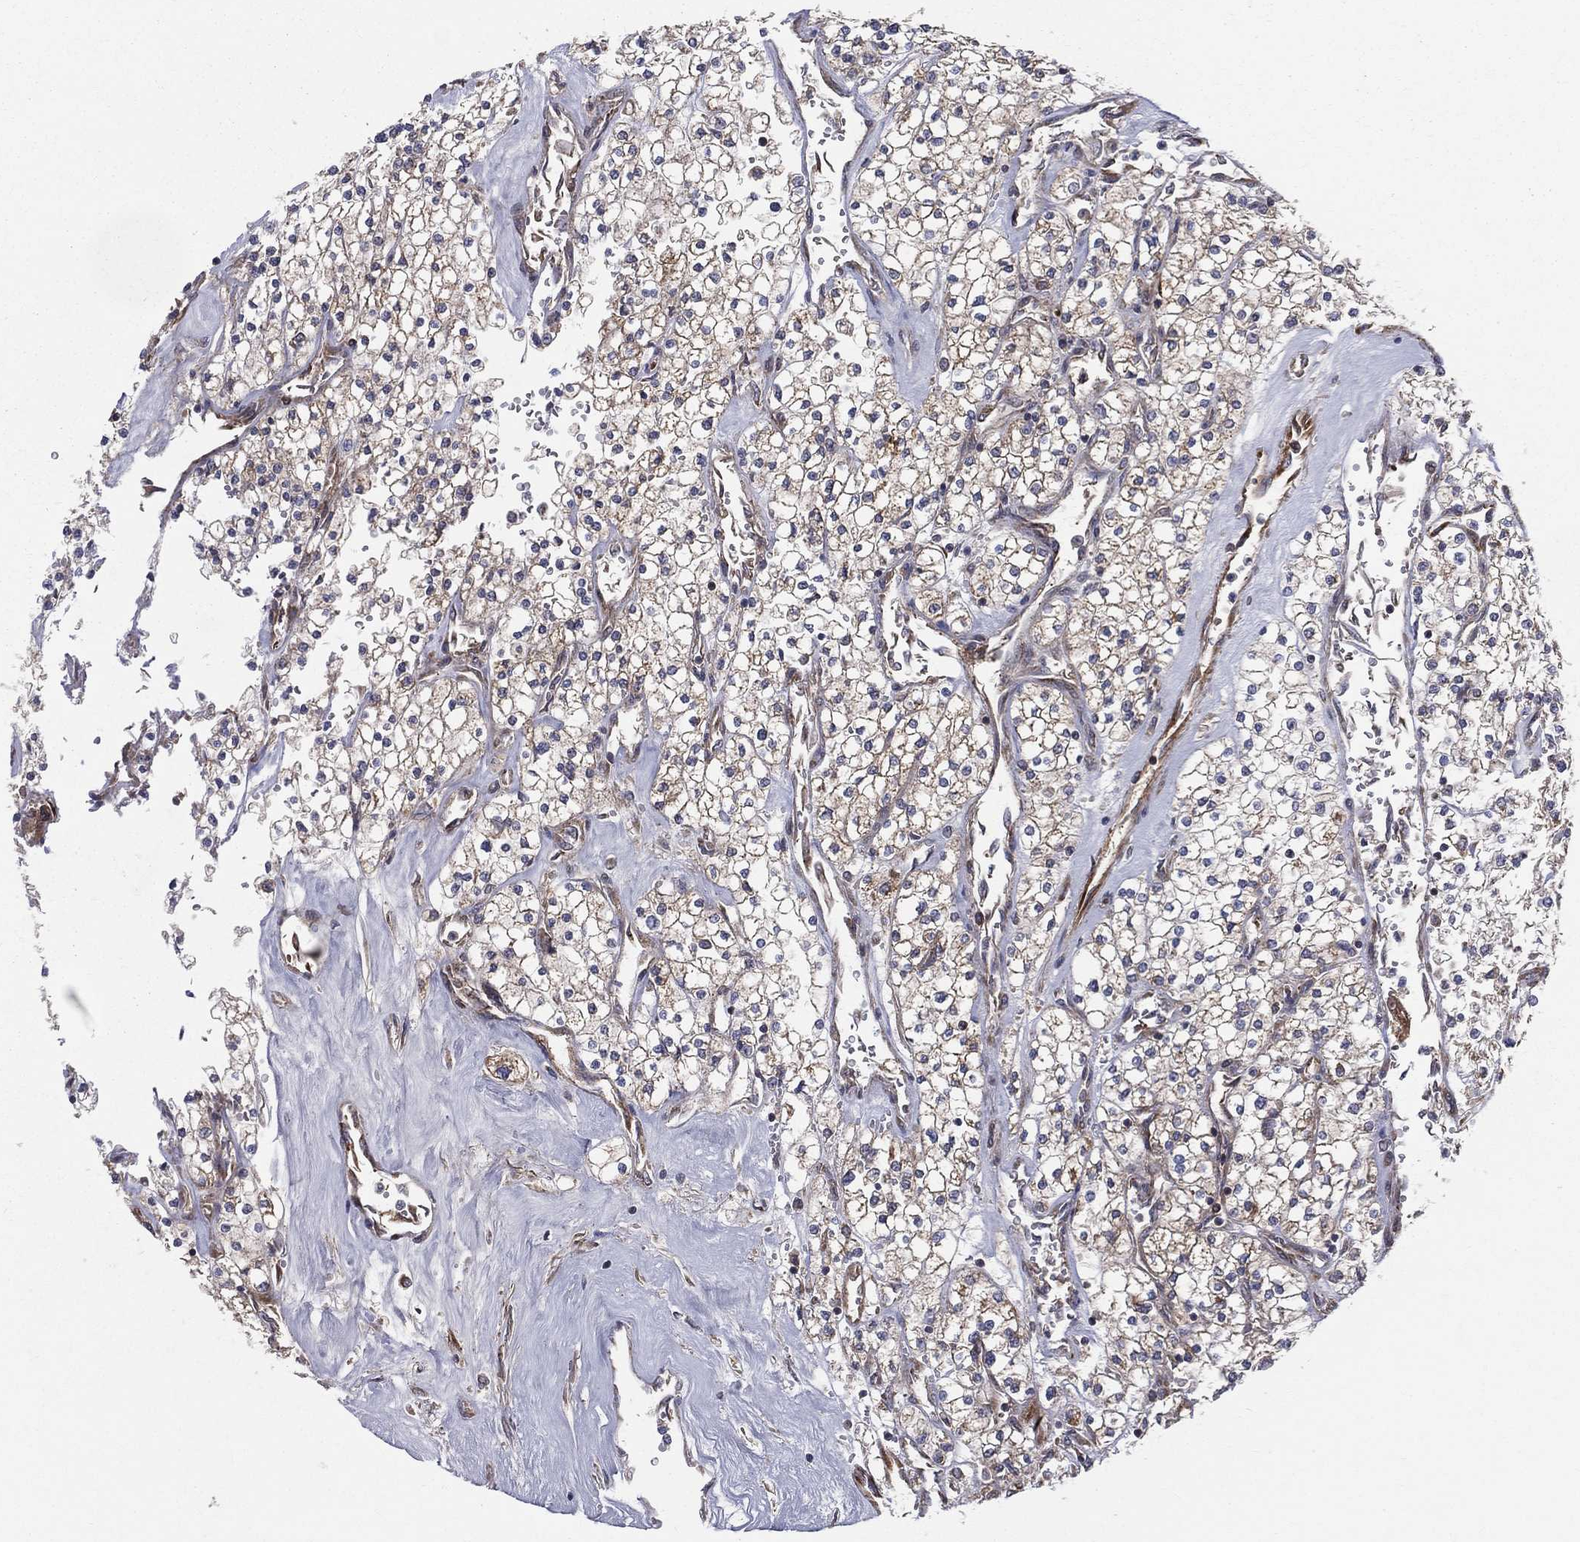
{"staining": {"intensity": "weak", "quantity": "25%-75%", "location": "cytoplasmic/membranous"}, "tissue": "renal cancer", "cell_type": "Tumor cells", "image_type": "cancer", "snomed": [{"axis": "morphology", "description": "Adenocarcinoma, NOS"}, {"axis": "topography", "description": "Kidney"}], "caption": "This micrograph demonstrates immunohistochemistry staining of renal cancer, with low weak cytoplasmic/membranous expression in about 25%-75% of tumor cells.", "gene": "MIX23", "patient": {"sex": "male", "age": 80}}